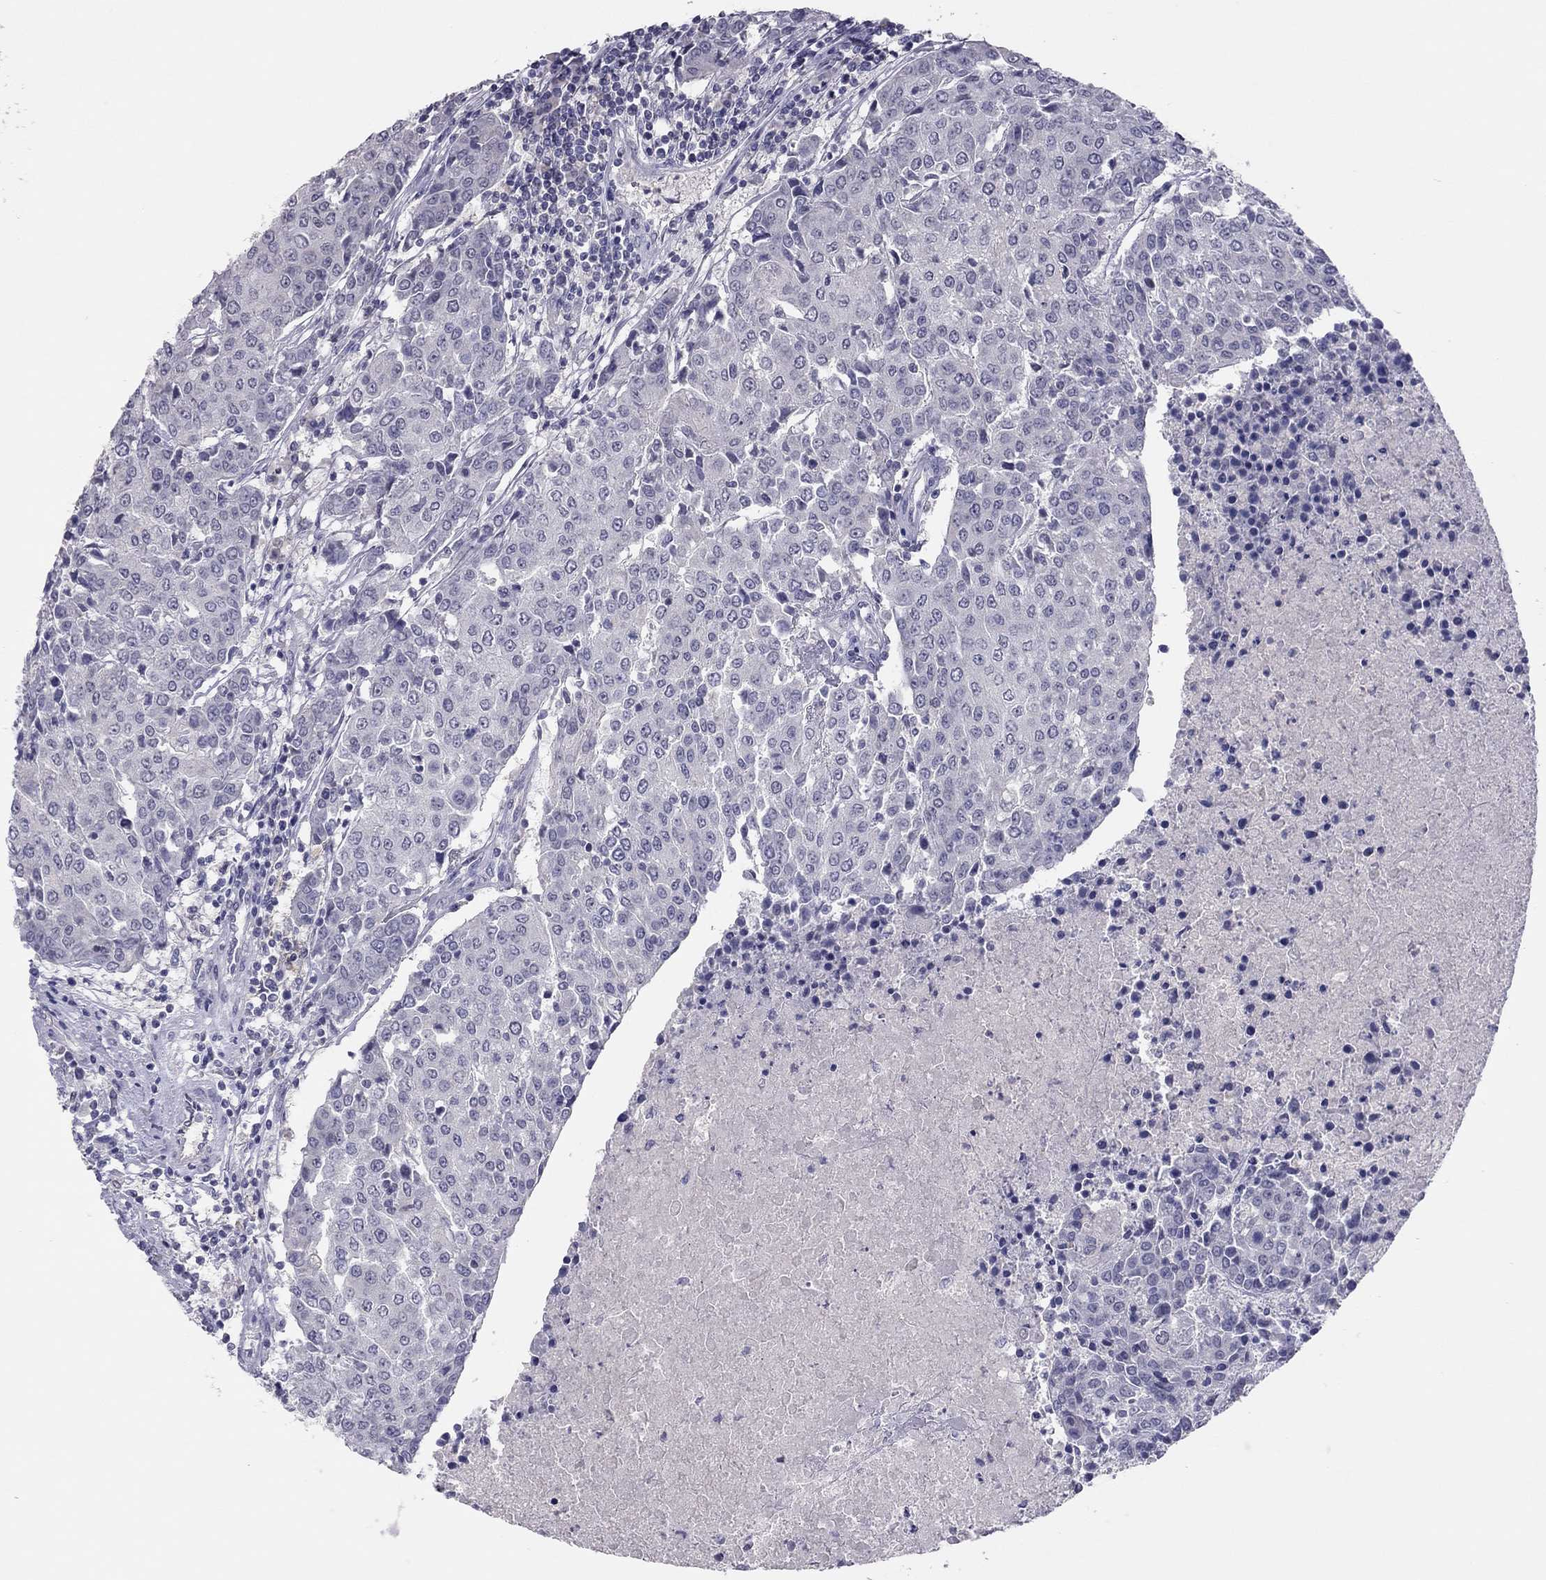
{"staining": {"intensity": "negative", "quantity": "none", "location": "none"}, "tissue": "urothelial cancer", "cell_type": "Tumor cells", "image_type": "cancer", "snomed": [{"axis": "morphology", "description": "Urothelial carcinoma, High grade"}, {"axis": "topography", "description": "Urinary bladder"}], "caption": "Urothelial carcinoma (high-grade) was stained to show a protein in brown. There is no significant staining in tumor cells.", "gene": "ADORA2A", "patient": {"sex": "female", "age": 85}}